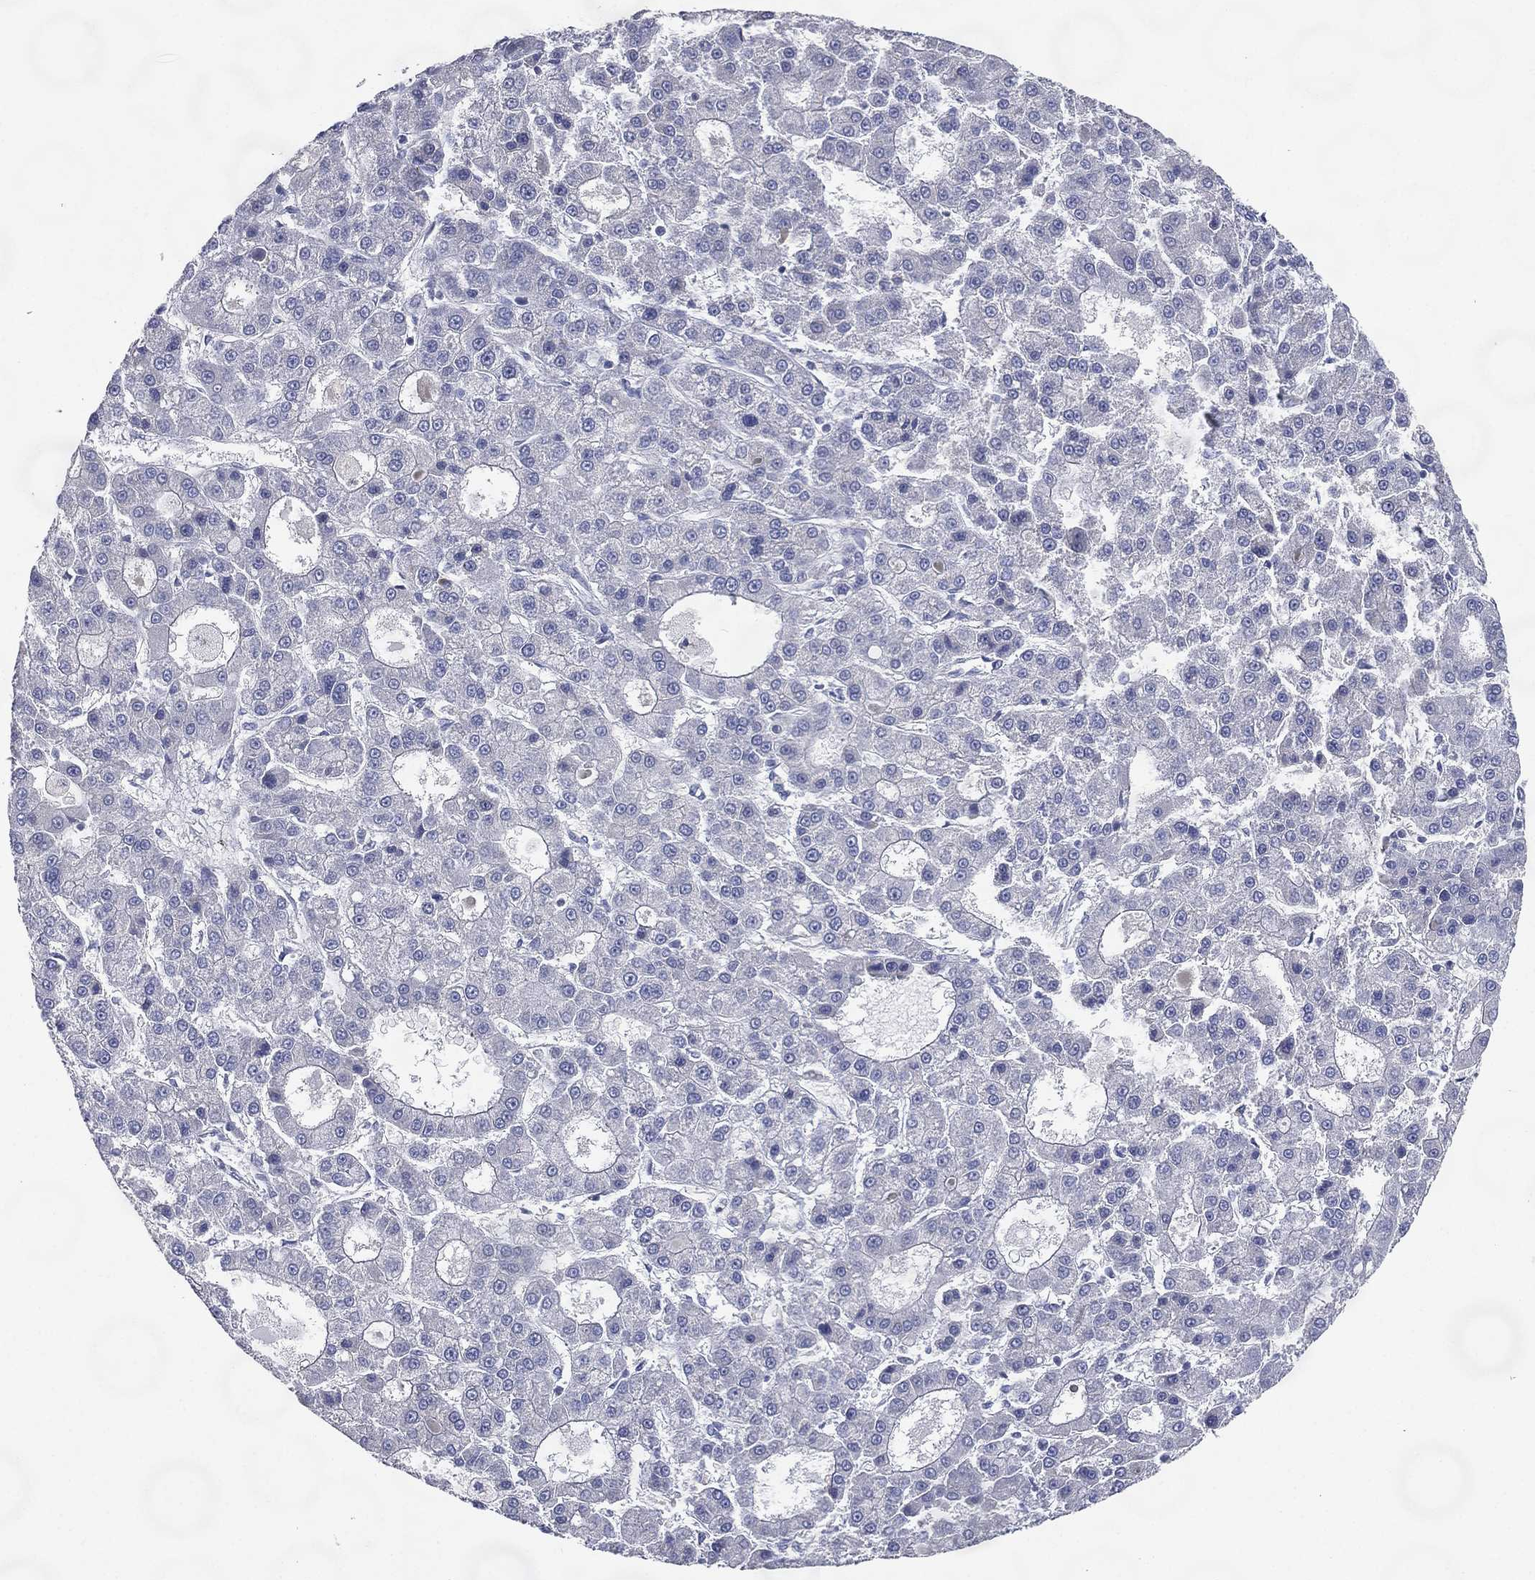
{"staining": {"intensity": "negative", "quantity": "none", "location": "none"}, "tissue": "liver cancer", "cell_type": "Tumor cells", "image_type": "cancer", "snomed": [{"axis": "morphology", "description": "Carcinoma, Hepatocellular, NOS"}, {"axis": "topography", "description": "Liver"}], "caption": "Human liver hepatocellular carcinoma stained for a protein using immunohistochemistry displays no positivity in tumor cells.", "gene": "ATP8A2", "patient": {"sex": "male", "age": 70}}